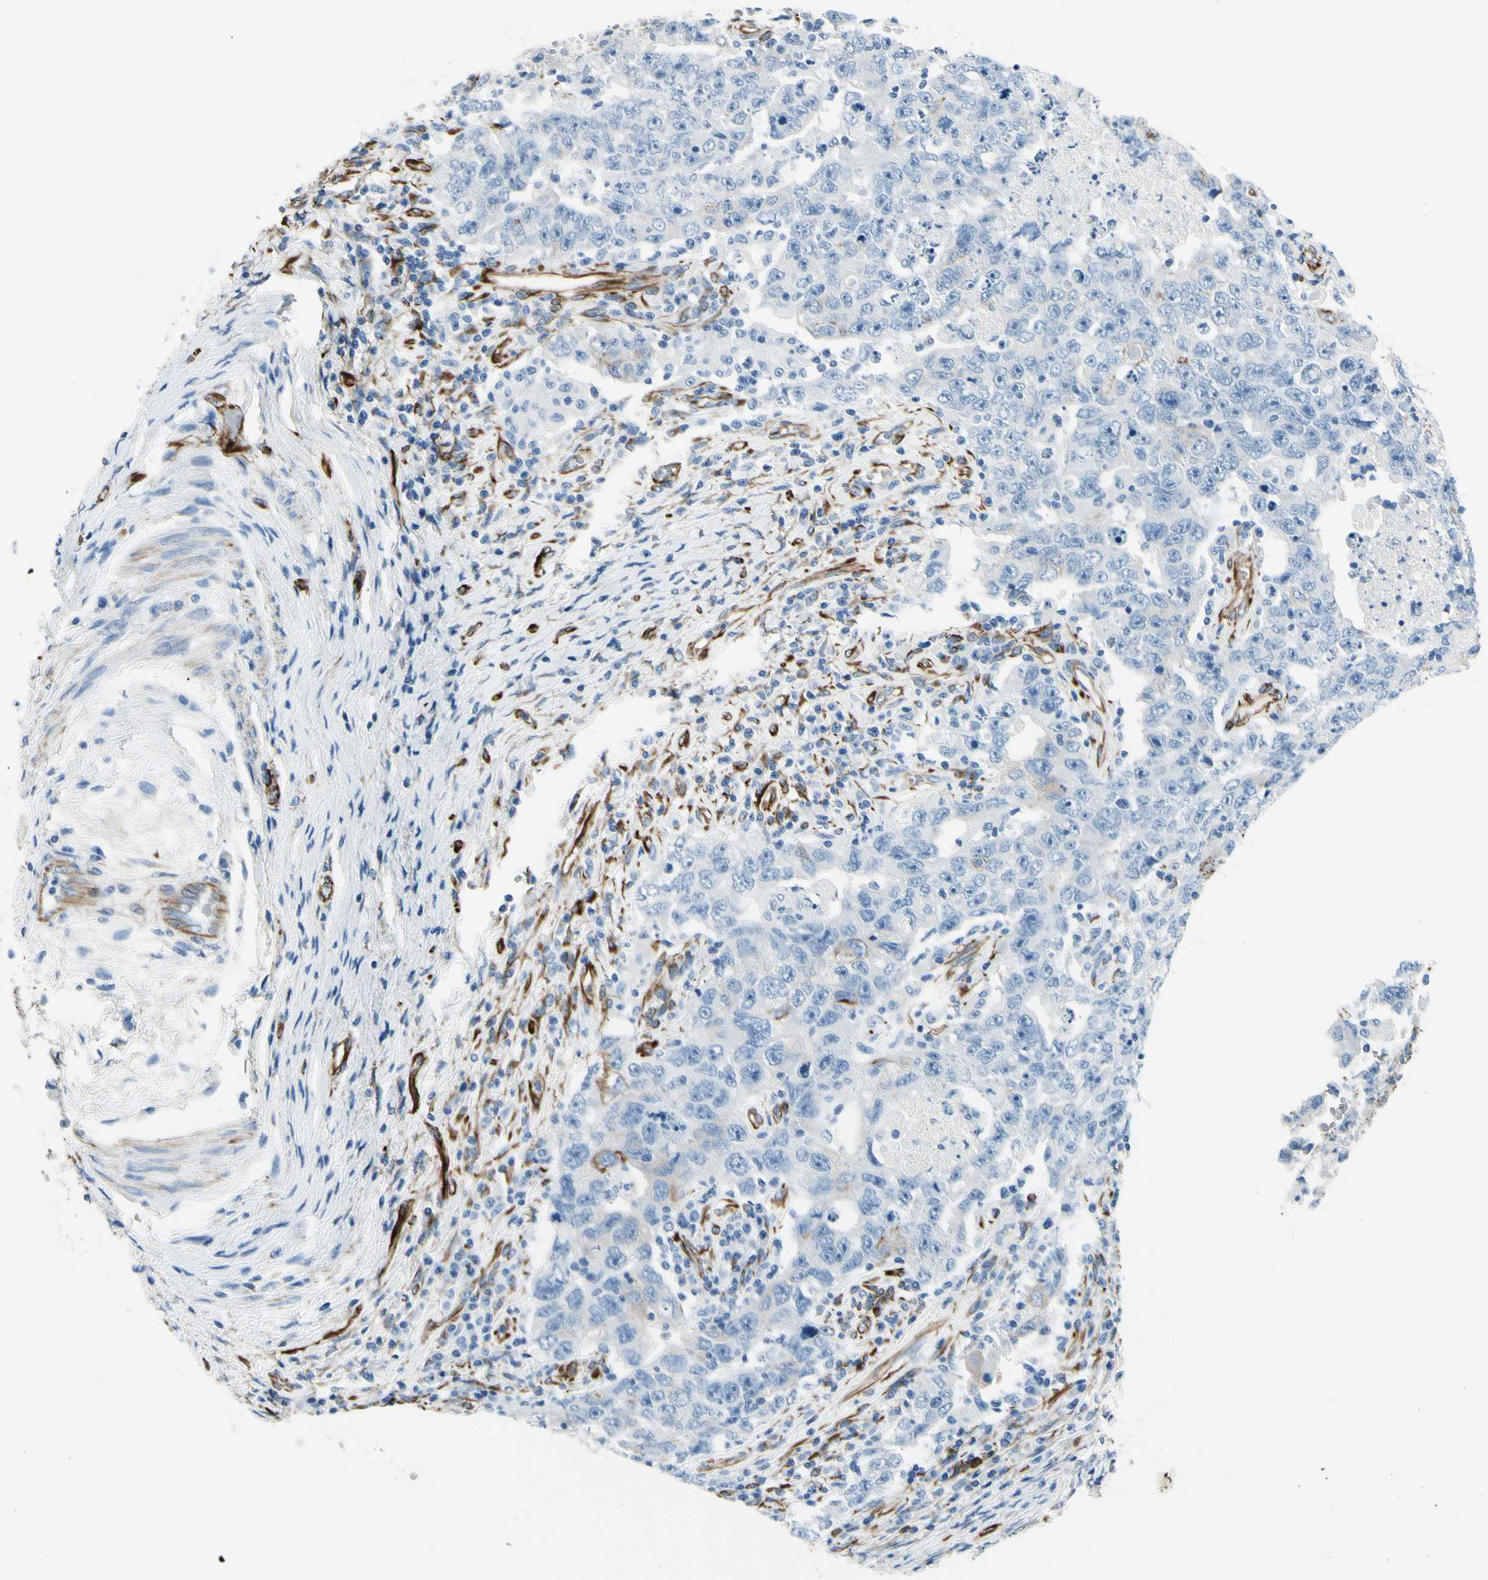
{"staining": {"intensity": "negative", "quantity": "none", "location": "none"}, "tissue": "testis cancer", "cell_type": "Tumor cells", "image_type": "cancer", "snomed": [{"axis": "morphology", "description": "Carcinoma, Embryonal, NOS"}, {"axis": "topography", "description": "Testis"}], "caption": "An IHC micrograph of testis embryonal carcinoma is shown. There is no staining in tumor cells of testis embryonal carcinoma.", "gene": "PTH2R", "patient": {"sex": "male", "age": 26}}